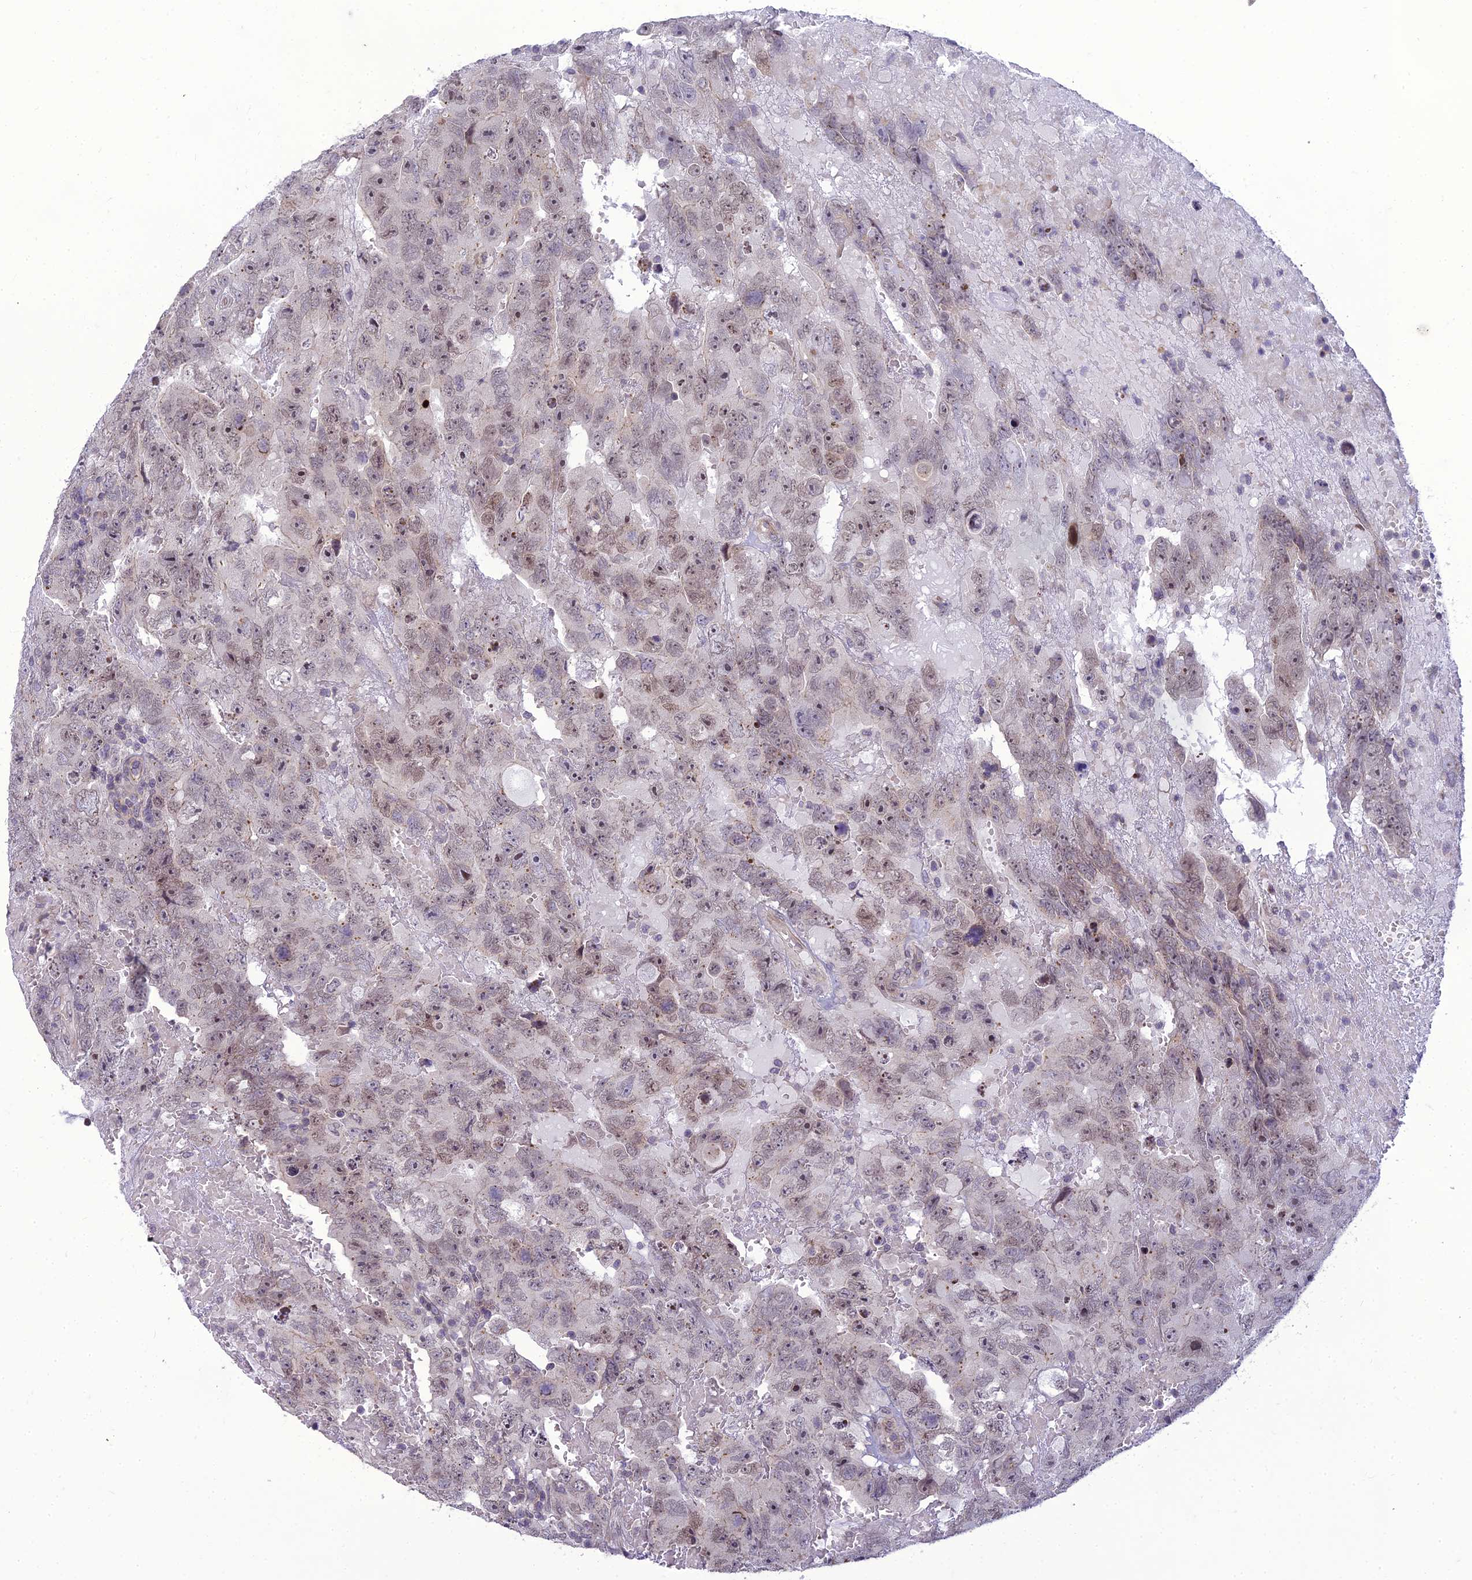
{"staining": {"intensity": "moderate", "quantity": "25%-75%", "location": "nuclear"}, "tissue": "testis cancer", "cell_type": "Tumor cells", "image_type": "cancer", "snomed": [{"axis": "morphology", "description": "Carcinoma, Embryonal, NOS"}, {"axis": "topography", "description": "Testis"}], "caption": "Protein analysis of testis cancer (embryonal carcinoma) tissue exhibits moderate nuclear staining in approximately 25%-75% of tumor cells. (brown staining indicates protein expression, while blue staining denotes nuclei).", "gene": "DTX2", "patient": {"sex": "male", "age": 45}}